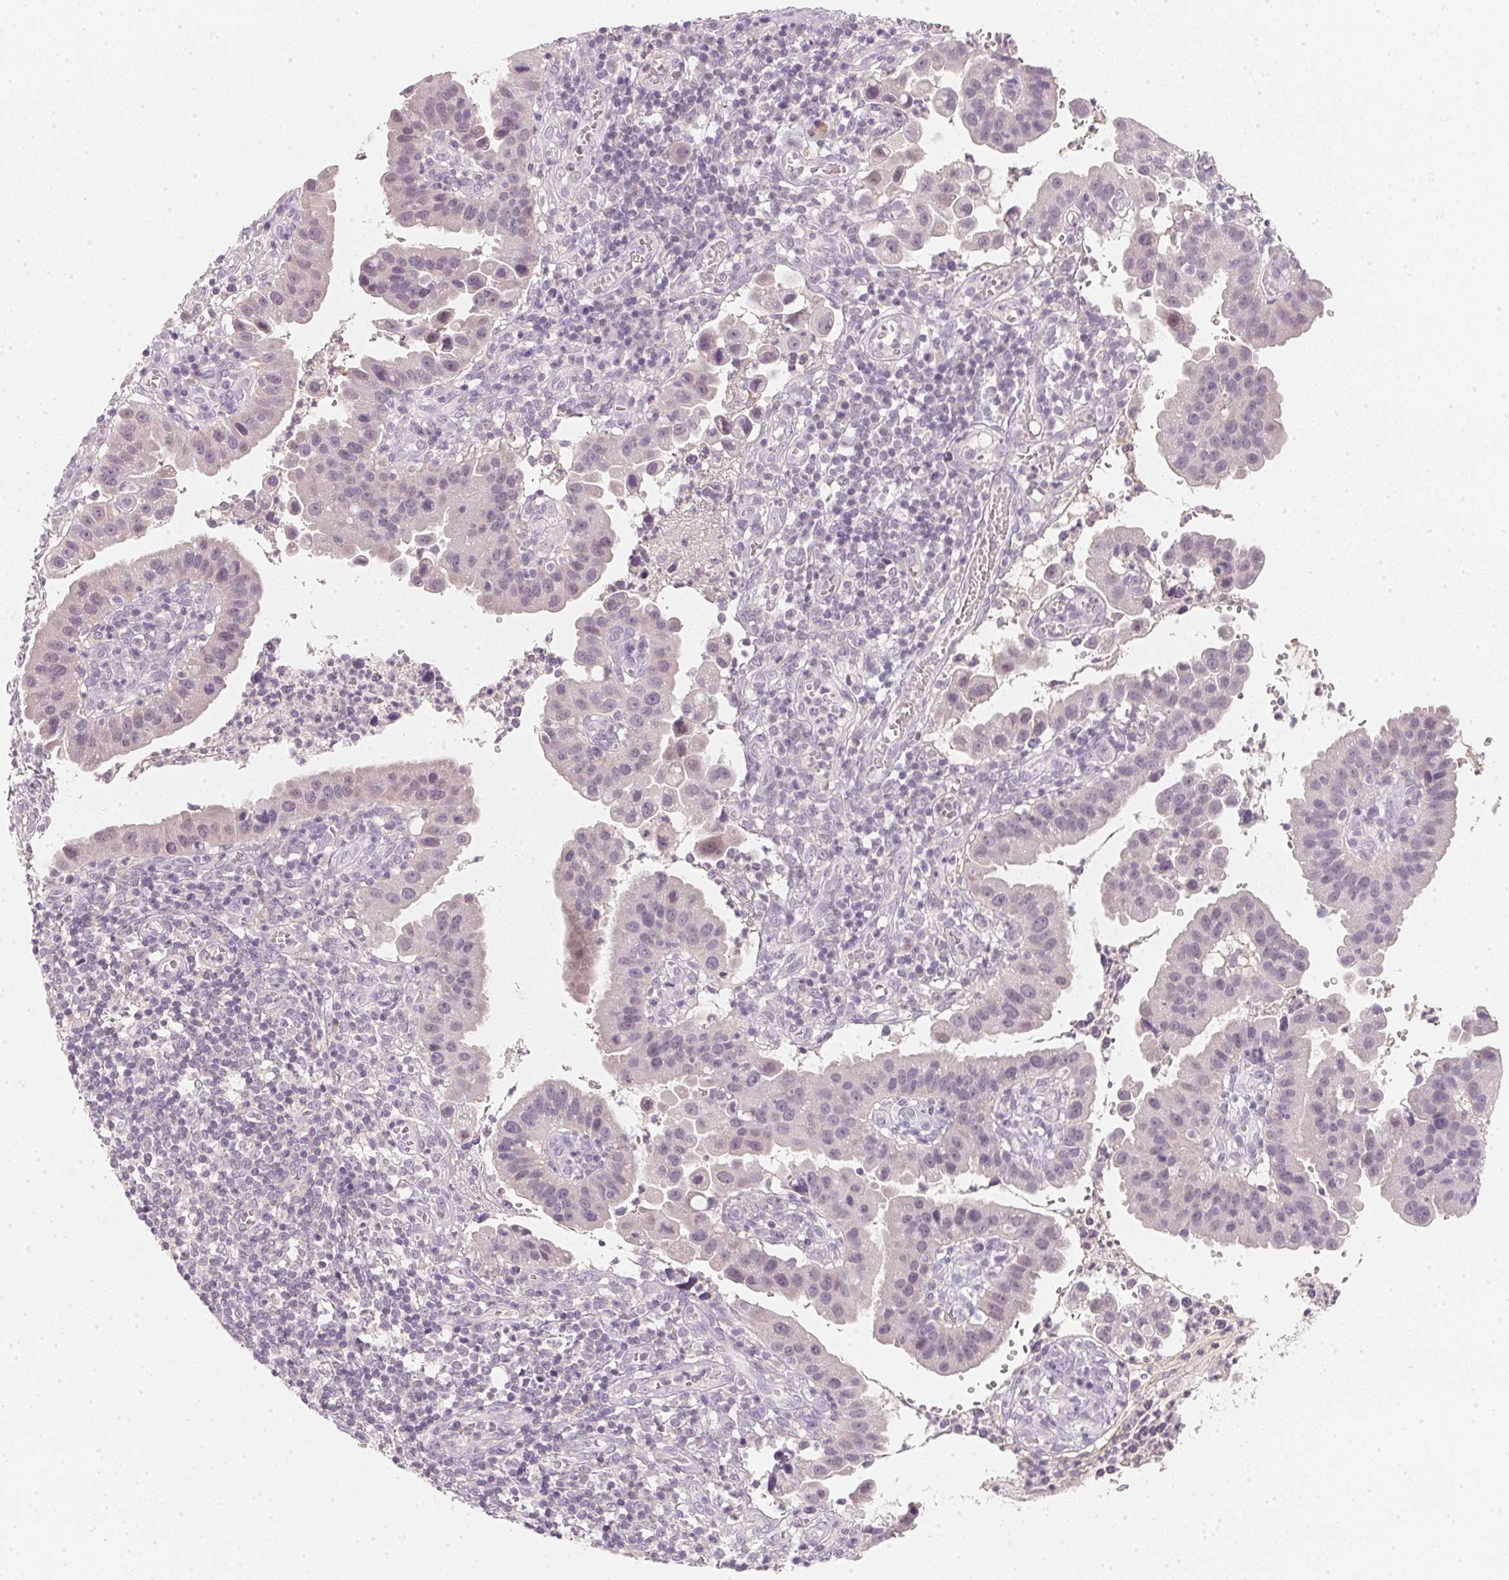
{"staining": {"intensity": "negative", "quantity": "none", "location": "none"}, "tissue": "cervical cancer", "cell_type": "Tumor cells", "image_type": "cancer", "snomed": [{"axis": "morphology", "description": "Adenocarcinoma, NOS"}, {"axis": "topography", "description": "Cervix"}], "caption": "A high-resolution photomicrograph shows immunohistochemistry staining of cervical cancer, which reveals no significant expression in tumor cells.", "gene": "CFAP276", "patient": {"sex": "female", "age": 34}}